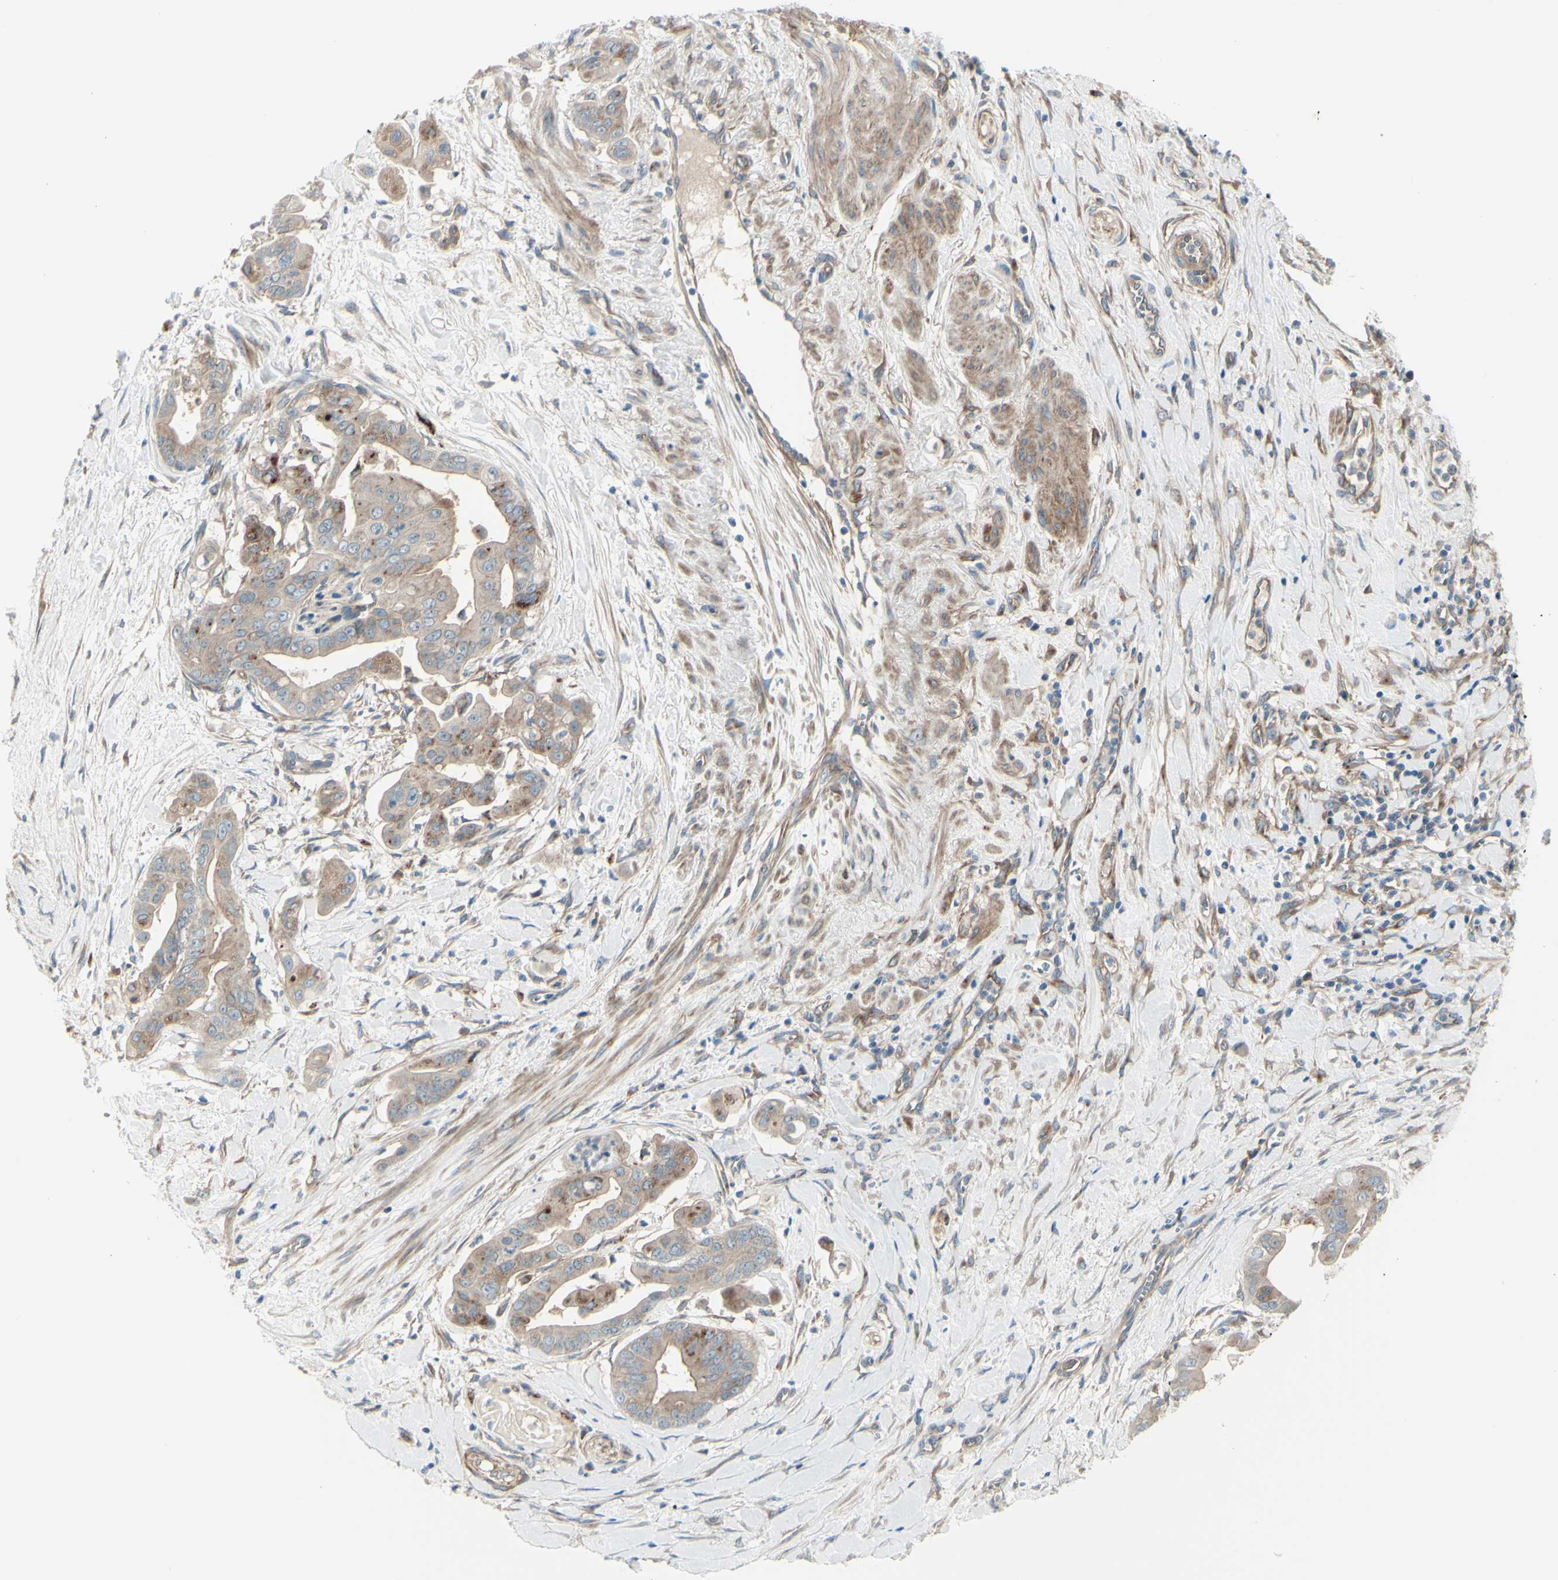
{"staining": {"intensity": "weak", "quantity": ">75%", "location": "cytoplasmic/membranous"}, "tissue": "pancreatic cancer", "cell_type": "Tumor cells", "image_type": "cancer", "snomed": [{"axis": "morphology", "description": "Adenocarcinoma, NOS"}, {"axis": "topography", "description": "Pancreas"}], "caption": "Adenocarcinoma (pancreatic) was stained to show a protein in brown. There is low levels of weak cytoplasmic/membranous expression in approximately >75% of tumor cells. (DAB = brown stain, brightfield microscopy at high magnification).", "gene": "PCDHGA2", "patient": {"sex": "female", "age": 75}}